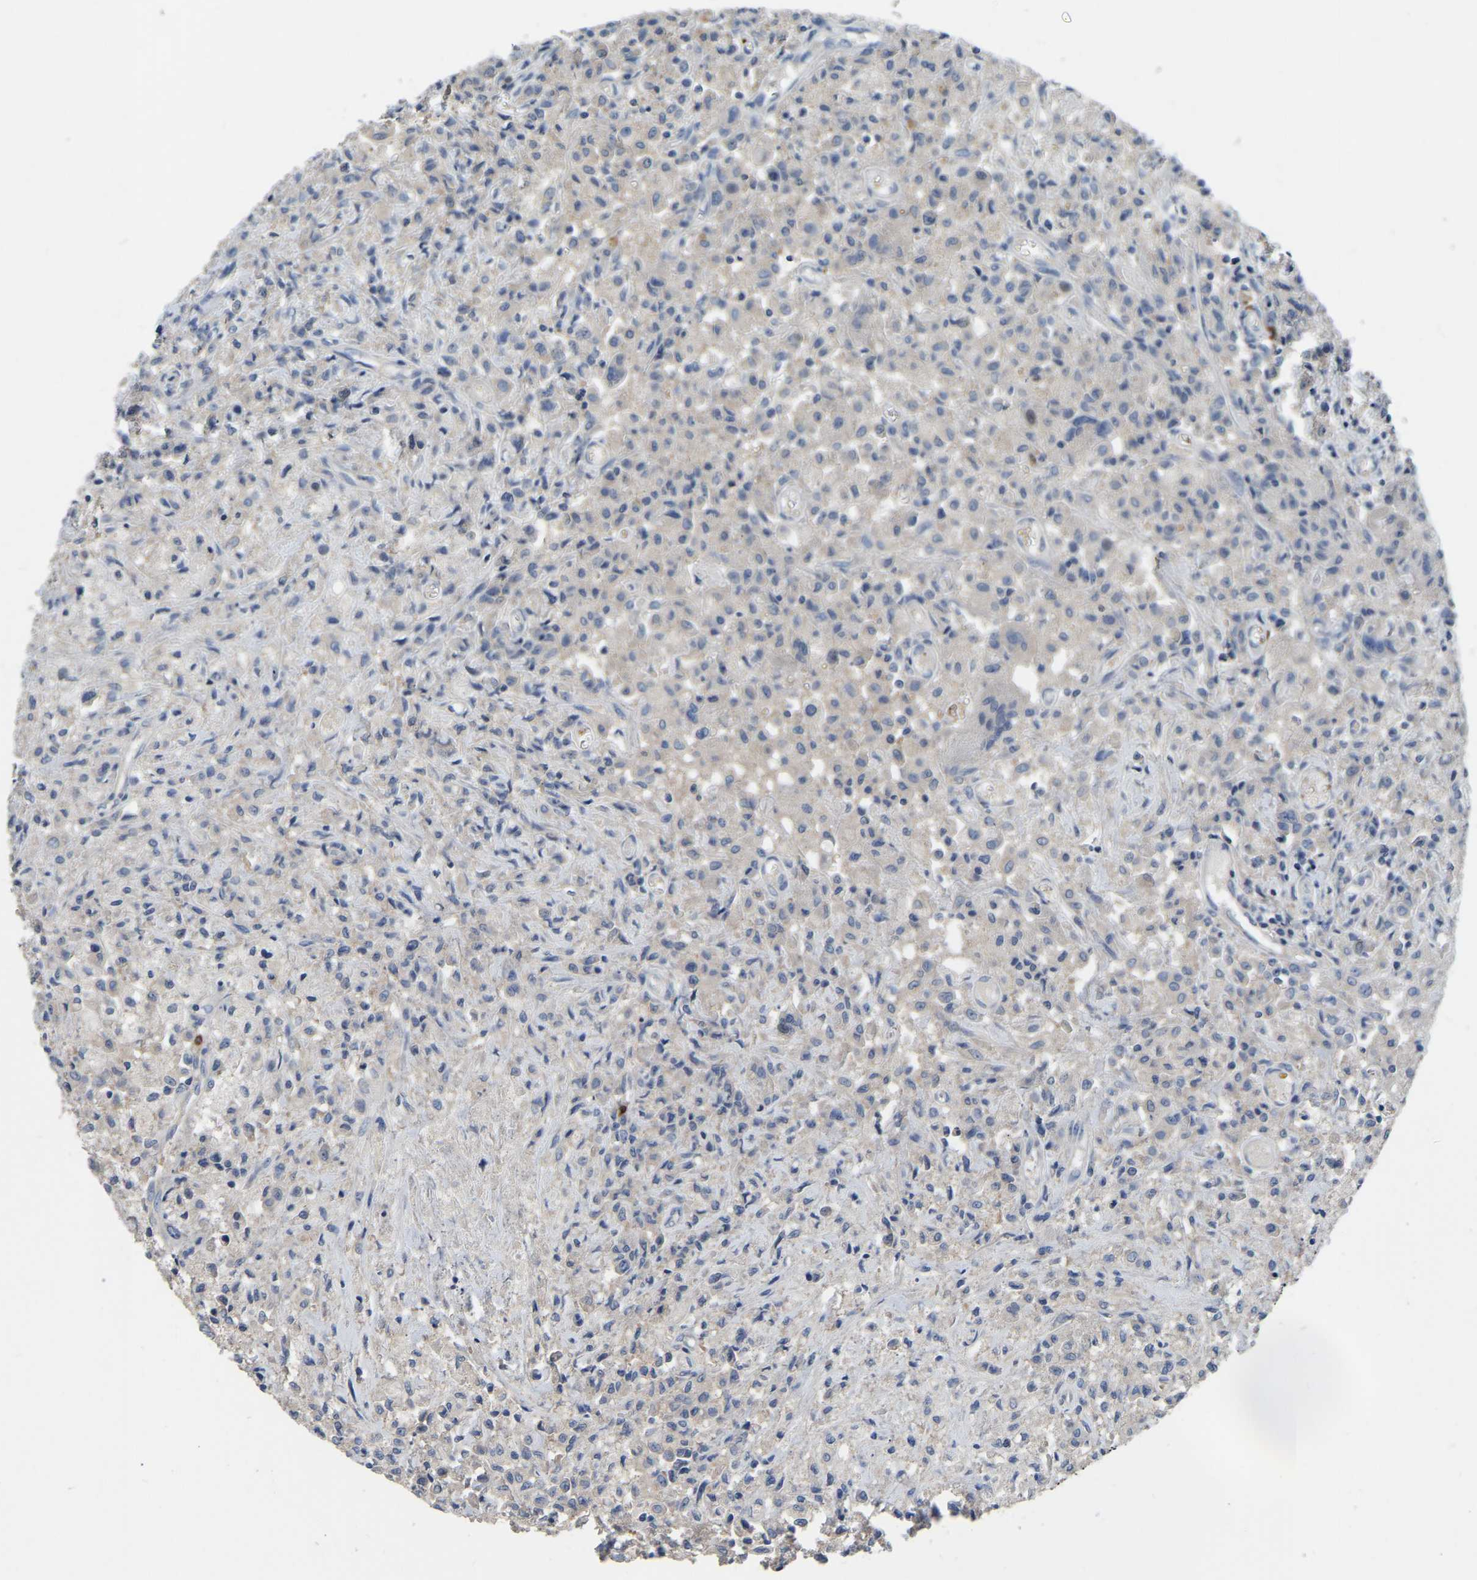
{"staining": {"intensity": "negative", "quantity": "none", "location": "none"}, "tissue": "testis cancer", "cell_type": "Tumor cells", "image_type": "cancer", "snomed": [{"axis": "morphology", "description": "Carcinoma, Embryonal, NOS"}, {"axis": "topography", "description": "Testis"}], "caption": "High magnification brightfield microscopy of testis embryonal carcinoma stained with DAB (3,3'-diaminobenzidine) (brown) and counterstained with hematoxylin (blue): tumor cells show no significant staining.", "gene": "RAB27B", "patient": {"sex": "male", "age": 2}}